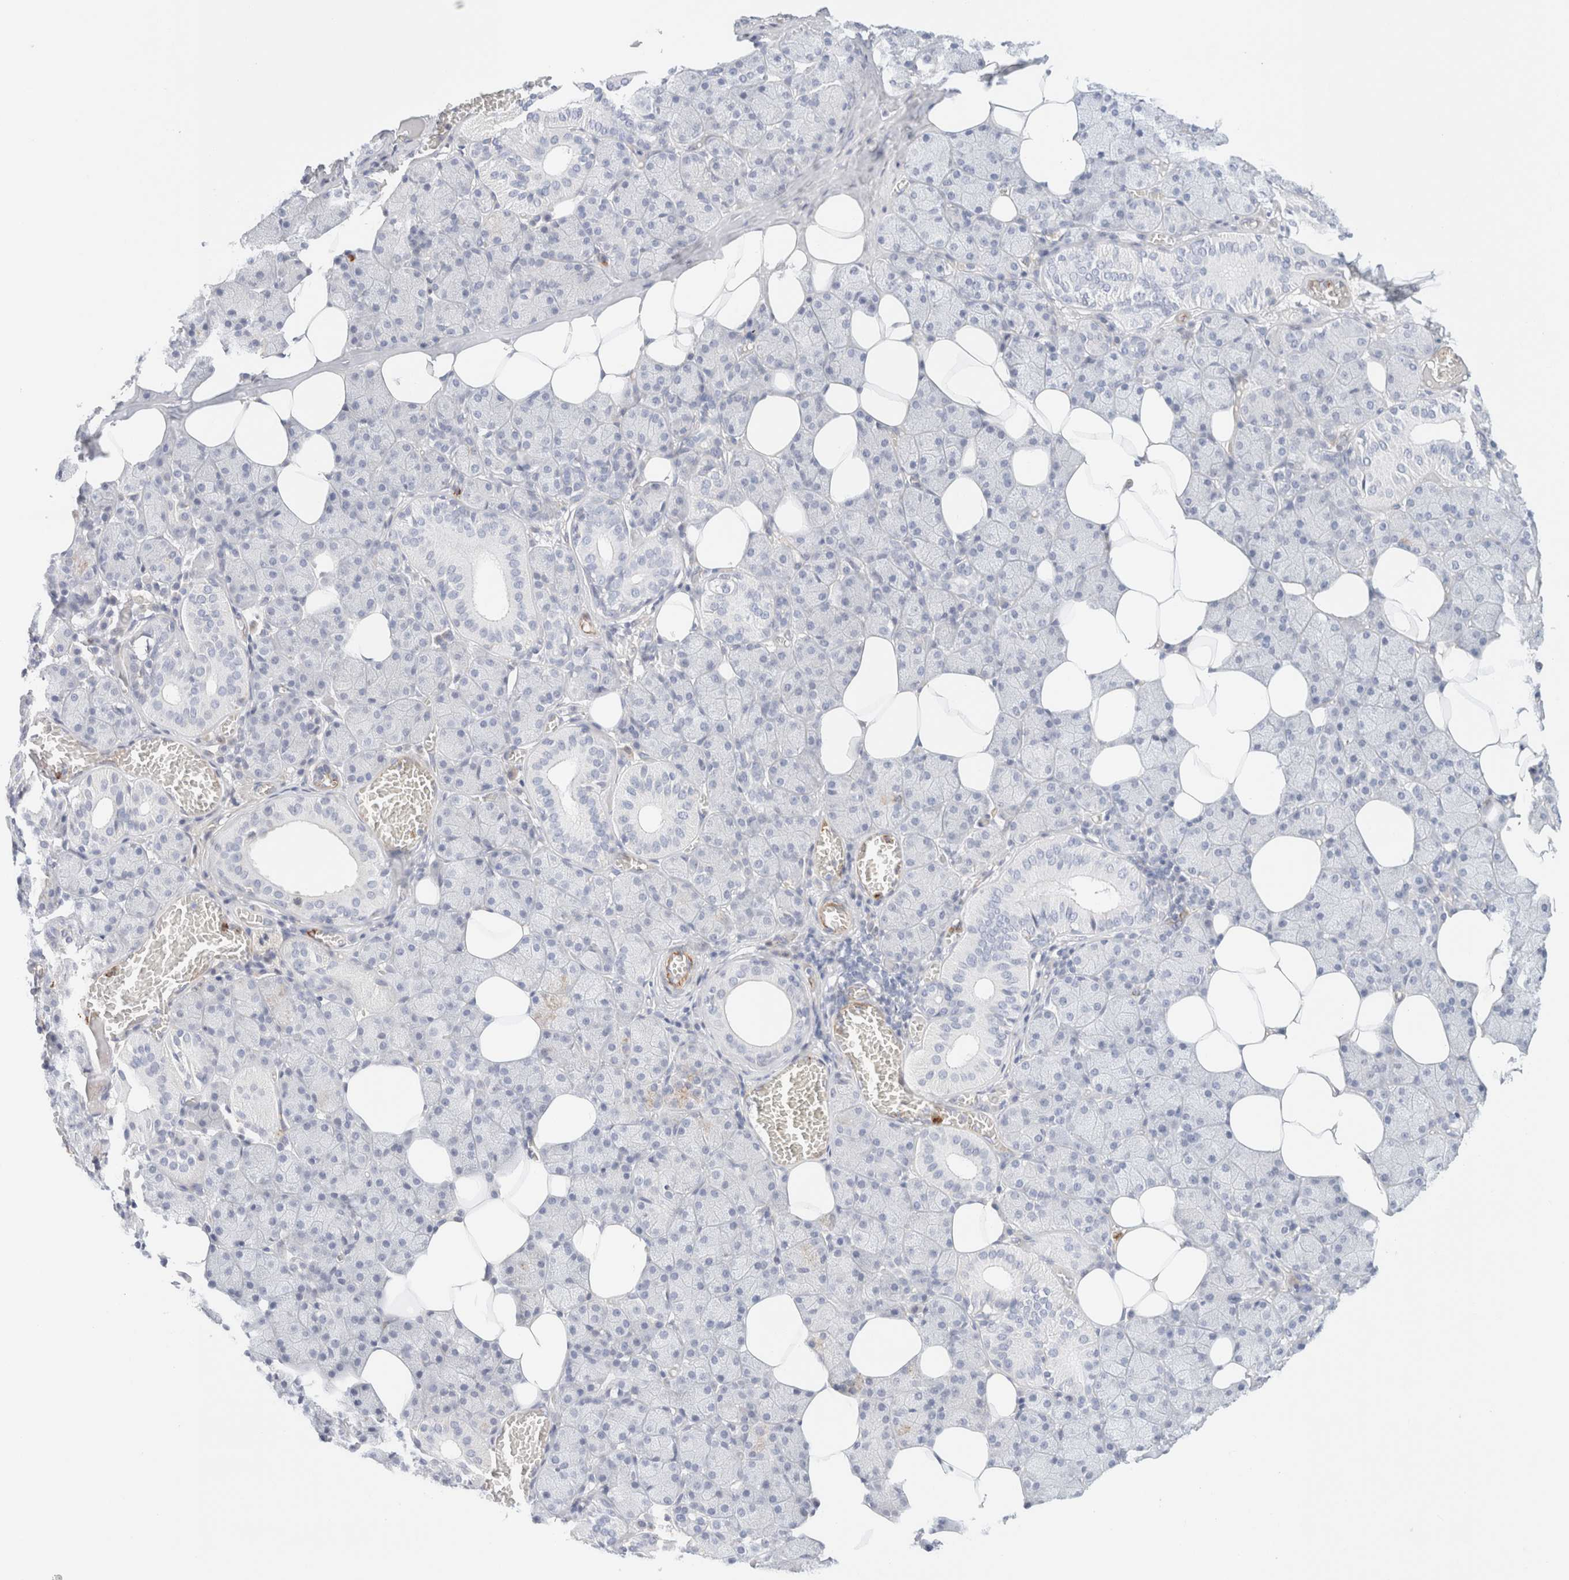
{"staining": {"intensity": "negative", "quantity": "none", "location": "none"}, "tissue": "salivary gland", "cell_type": "Glandular cells", "image_type": "normal", "snomed": [{"axis": "morphology", "description": "Normal tissue, NOS"}, {"axis": "topography", "description": "Salivary gland"}], "caption": "DAB (3,3'-diaminobenzidine) immunohistochemical staining of normal human salivary gland displays no significant positivity in glandular cells.", "gene": "SLC25A48", "patient": {"sex": "female", "age": 33}}